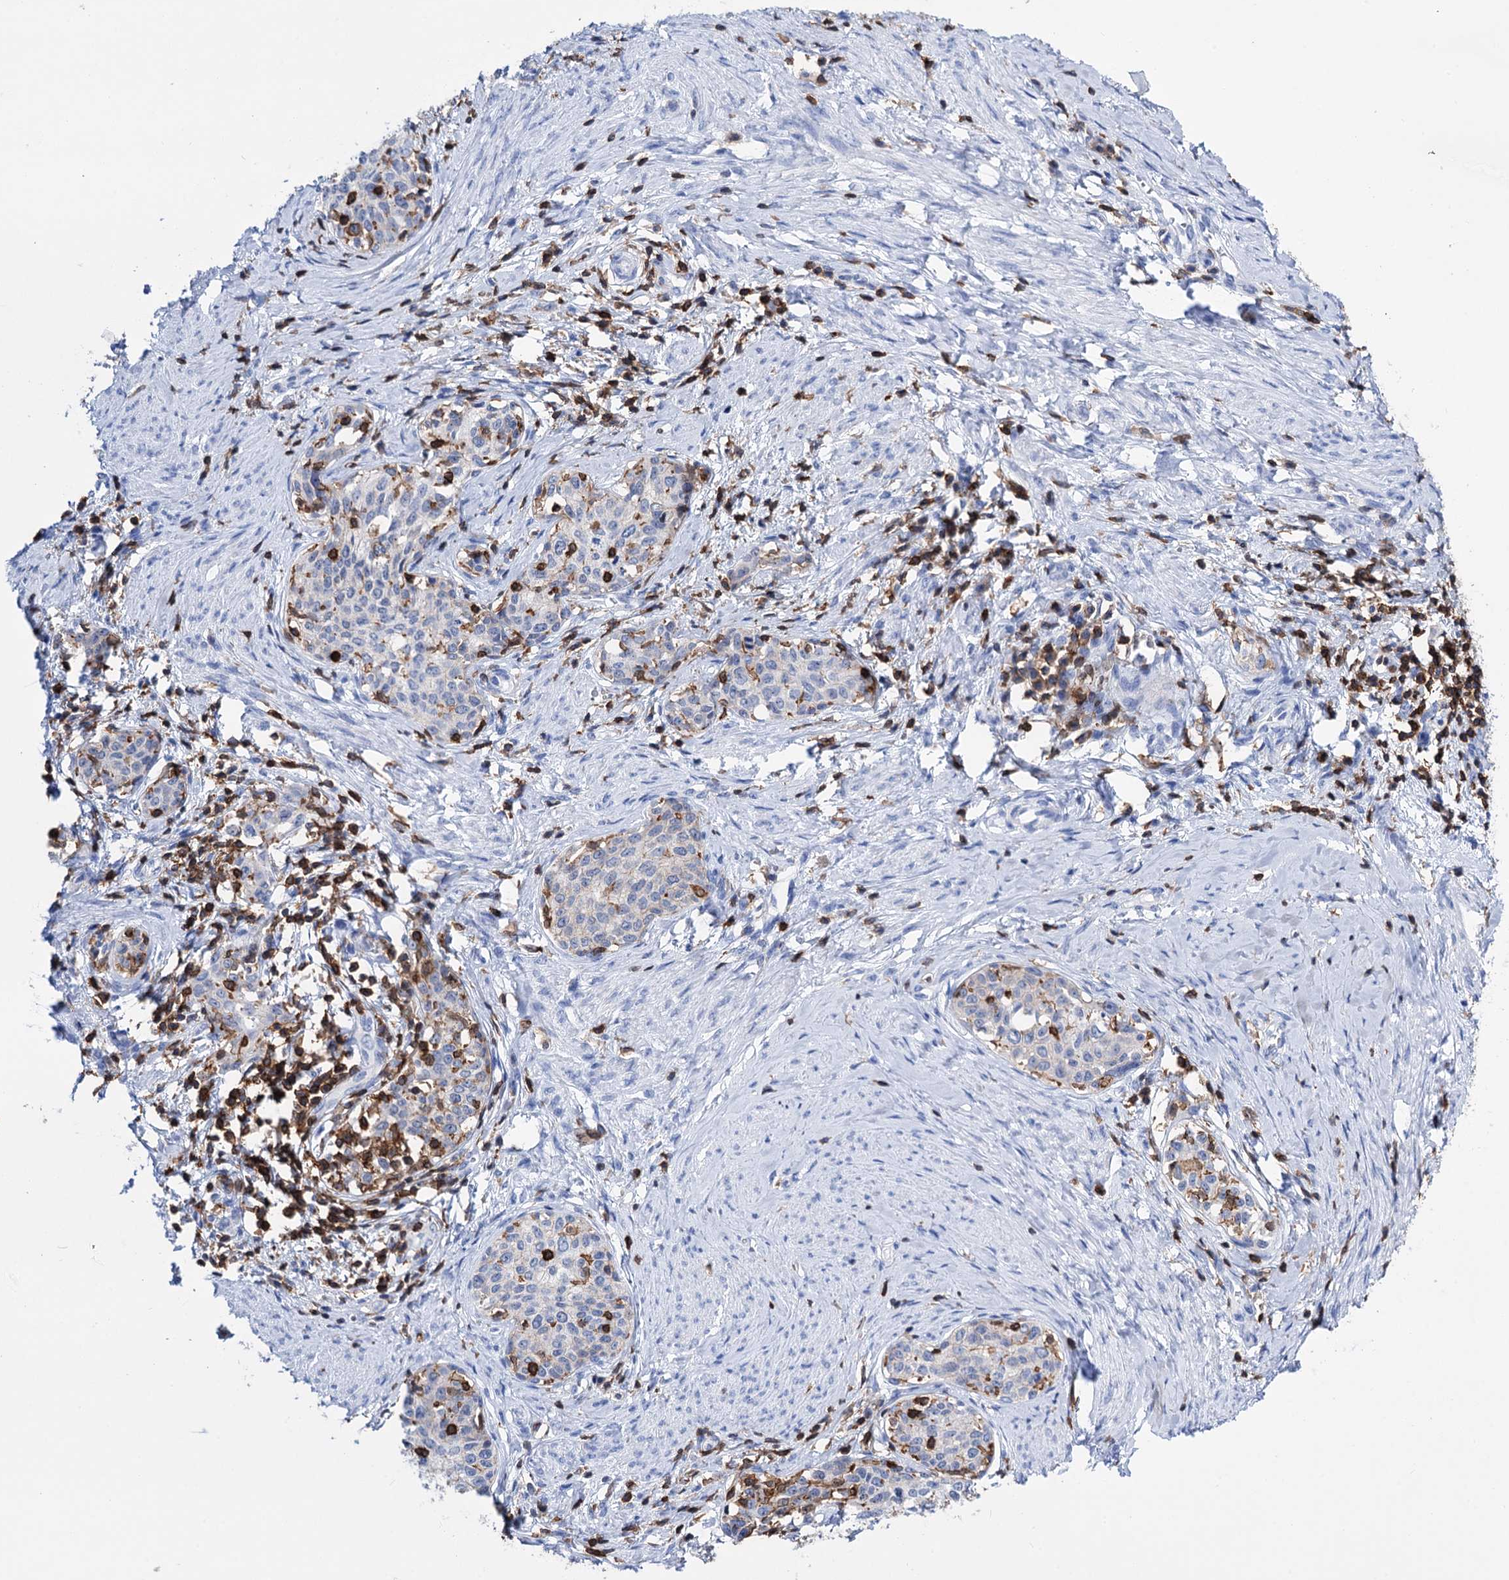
{"staining": {"intensity": "negative", "quantity": "none", "location": "none"}, "tissue": "cervical cancer", "cell_type": "Tumor cells", "image_type": "cancer", "snomed": [{"axis": "morphology", "description": "Squamous cell carcinoma, NOS"}, {"axis": "morphology", "description": "Adenocarcinoma, NOS"}, {"axis": "topography", "description": "Cervix"}], "caption": "A micrograph of human cervical cancer is negative for staining in tumor cells. (DAB immunohistochemistry (IHC) visualized using brightfield microscopy, high magnification).", "gene": "DEF6", "patient": {"sex": "female", "age": 52}}